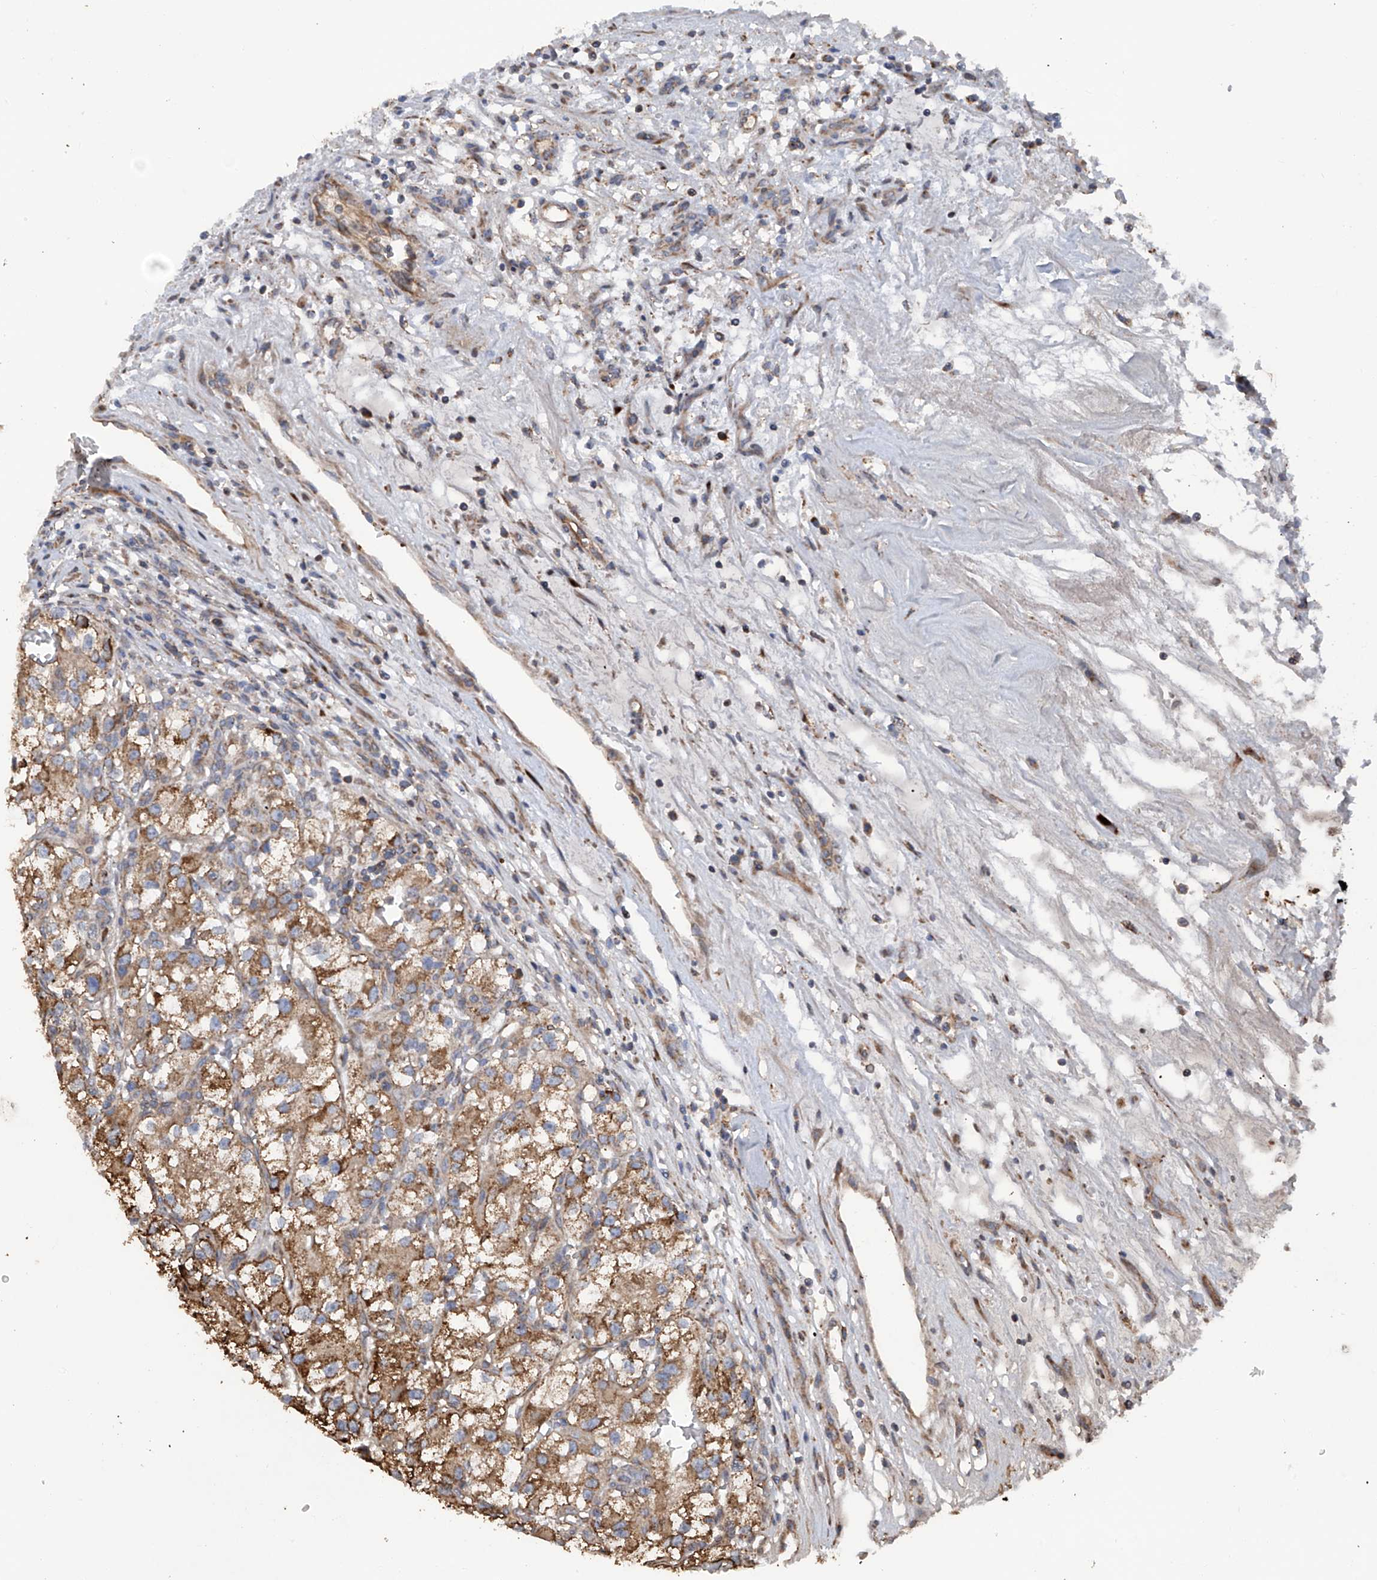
{"staining": {"intensity": "moderate", "quantity": ">75%", "location": "cytoplasmic/membranous"}, "tissue": "renal cancer", "cell_type": "Tumor cells", "image_type": "cancer", "snomed": [{"axis": "morphology", "description": "Adenocarcinoma, NOS"}, {"axis": "topography", "description": "Kidney"}], "caption": "DAB (3,3'-diaminobenzidine) immunohistochemical staining of human renal cancer displays moderate cytoplasmic/membranous protein expression in about >75% of tumor cells.", "gene": "ASCC3", "patient": {"sex": "female", "age": 57}}